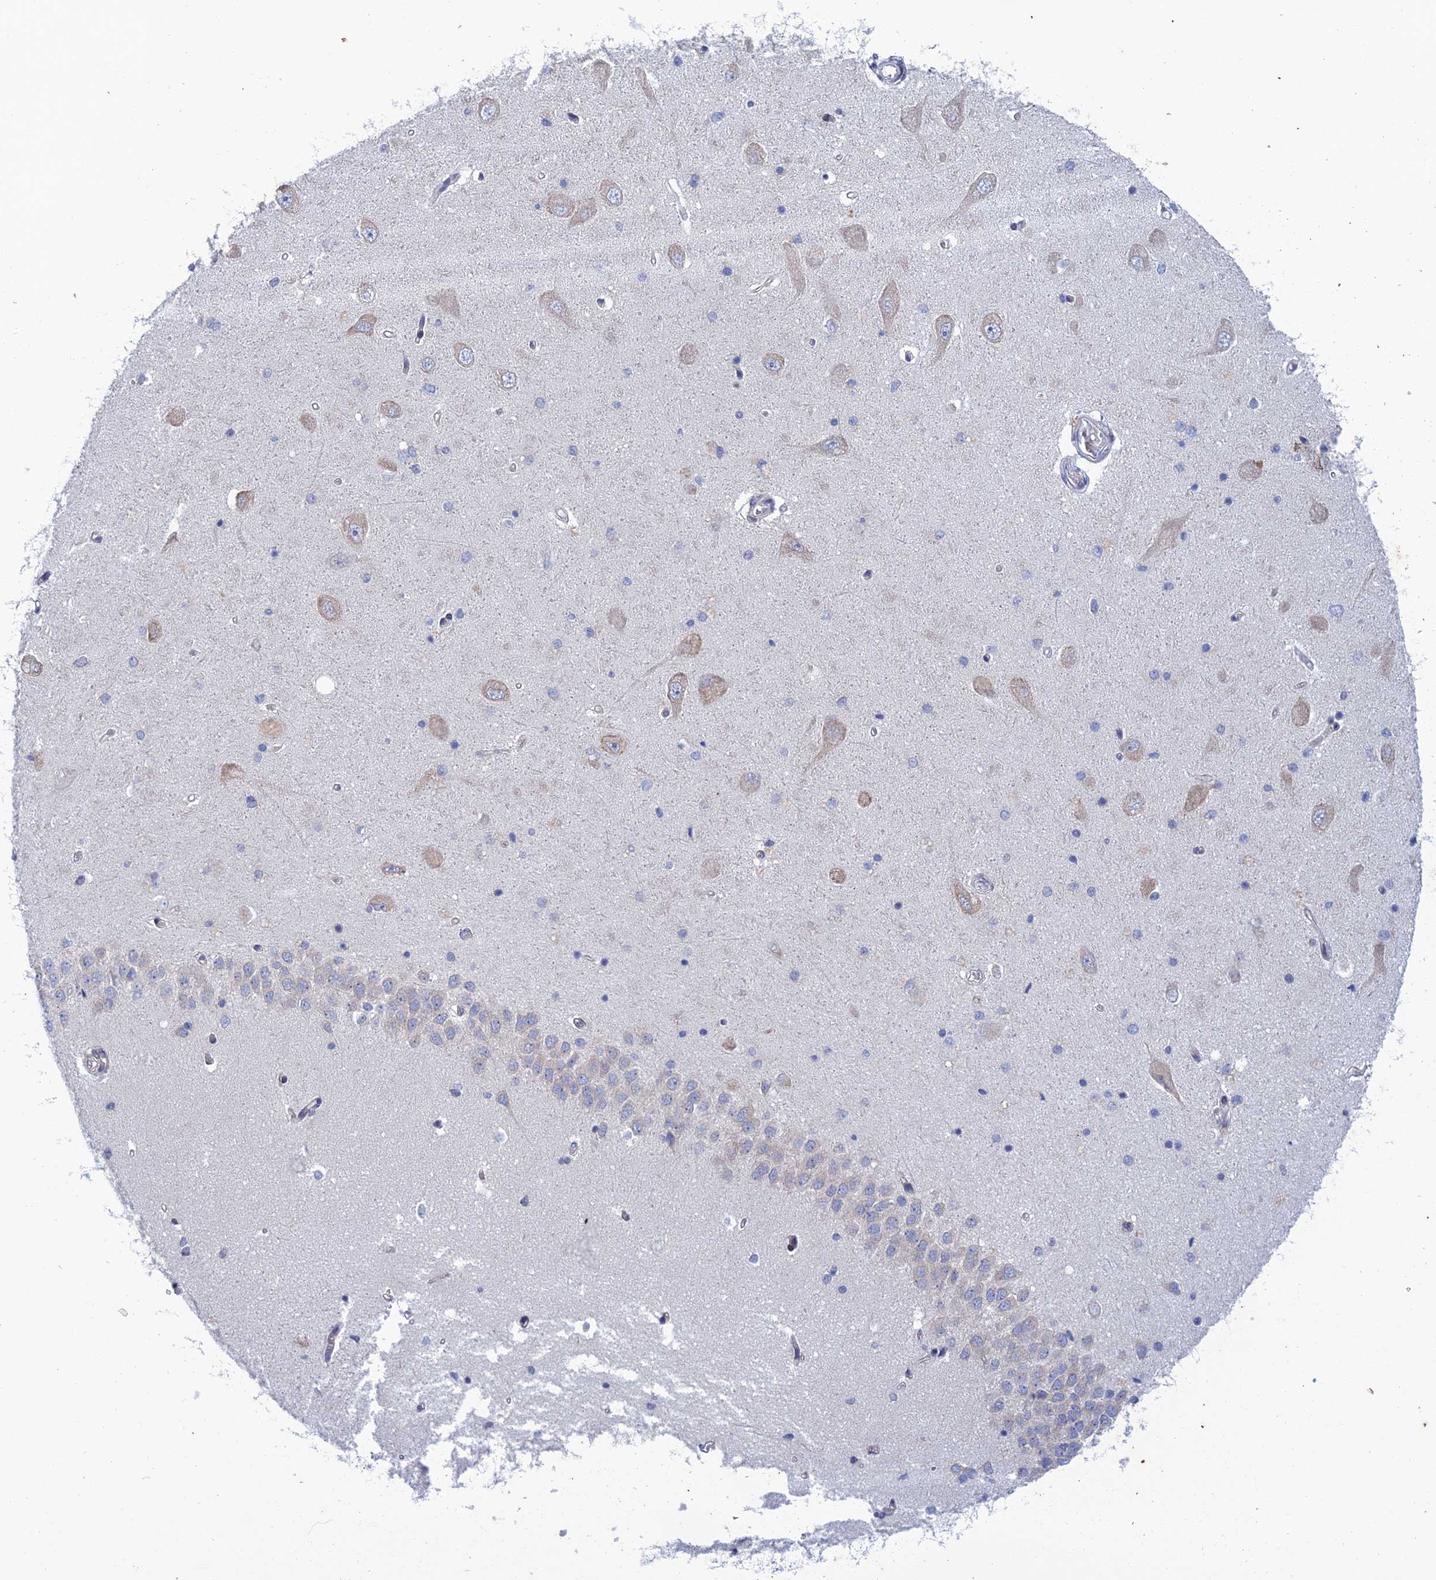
{"staining": {"intensity": "negative", "quantity": "none", "location": "none"}, "tissue": "hippocampus", "cell_type": "Glial cells", "image_type": "normal", "snomed": [{"axis": "morphology", "description": "Normal tissue, NOS"}, {"axis": "topography", "description": "Hippocampus"}], "caption": "DAB immunohistochemical staining of benign hippocampus reveals no significant positivity in glial cells. (DAB (3,3'-diaminobenzidine) IHC, high magnification).", "gene": "SRA1", "patient": {"sex": "male", "age": 45}}